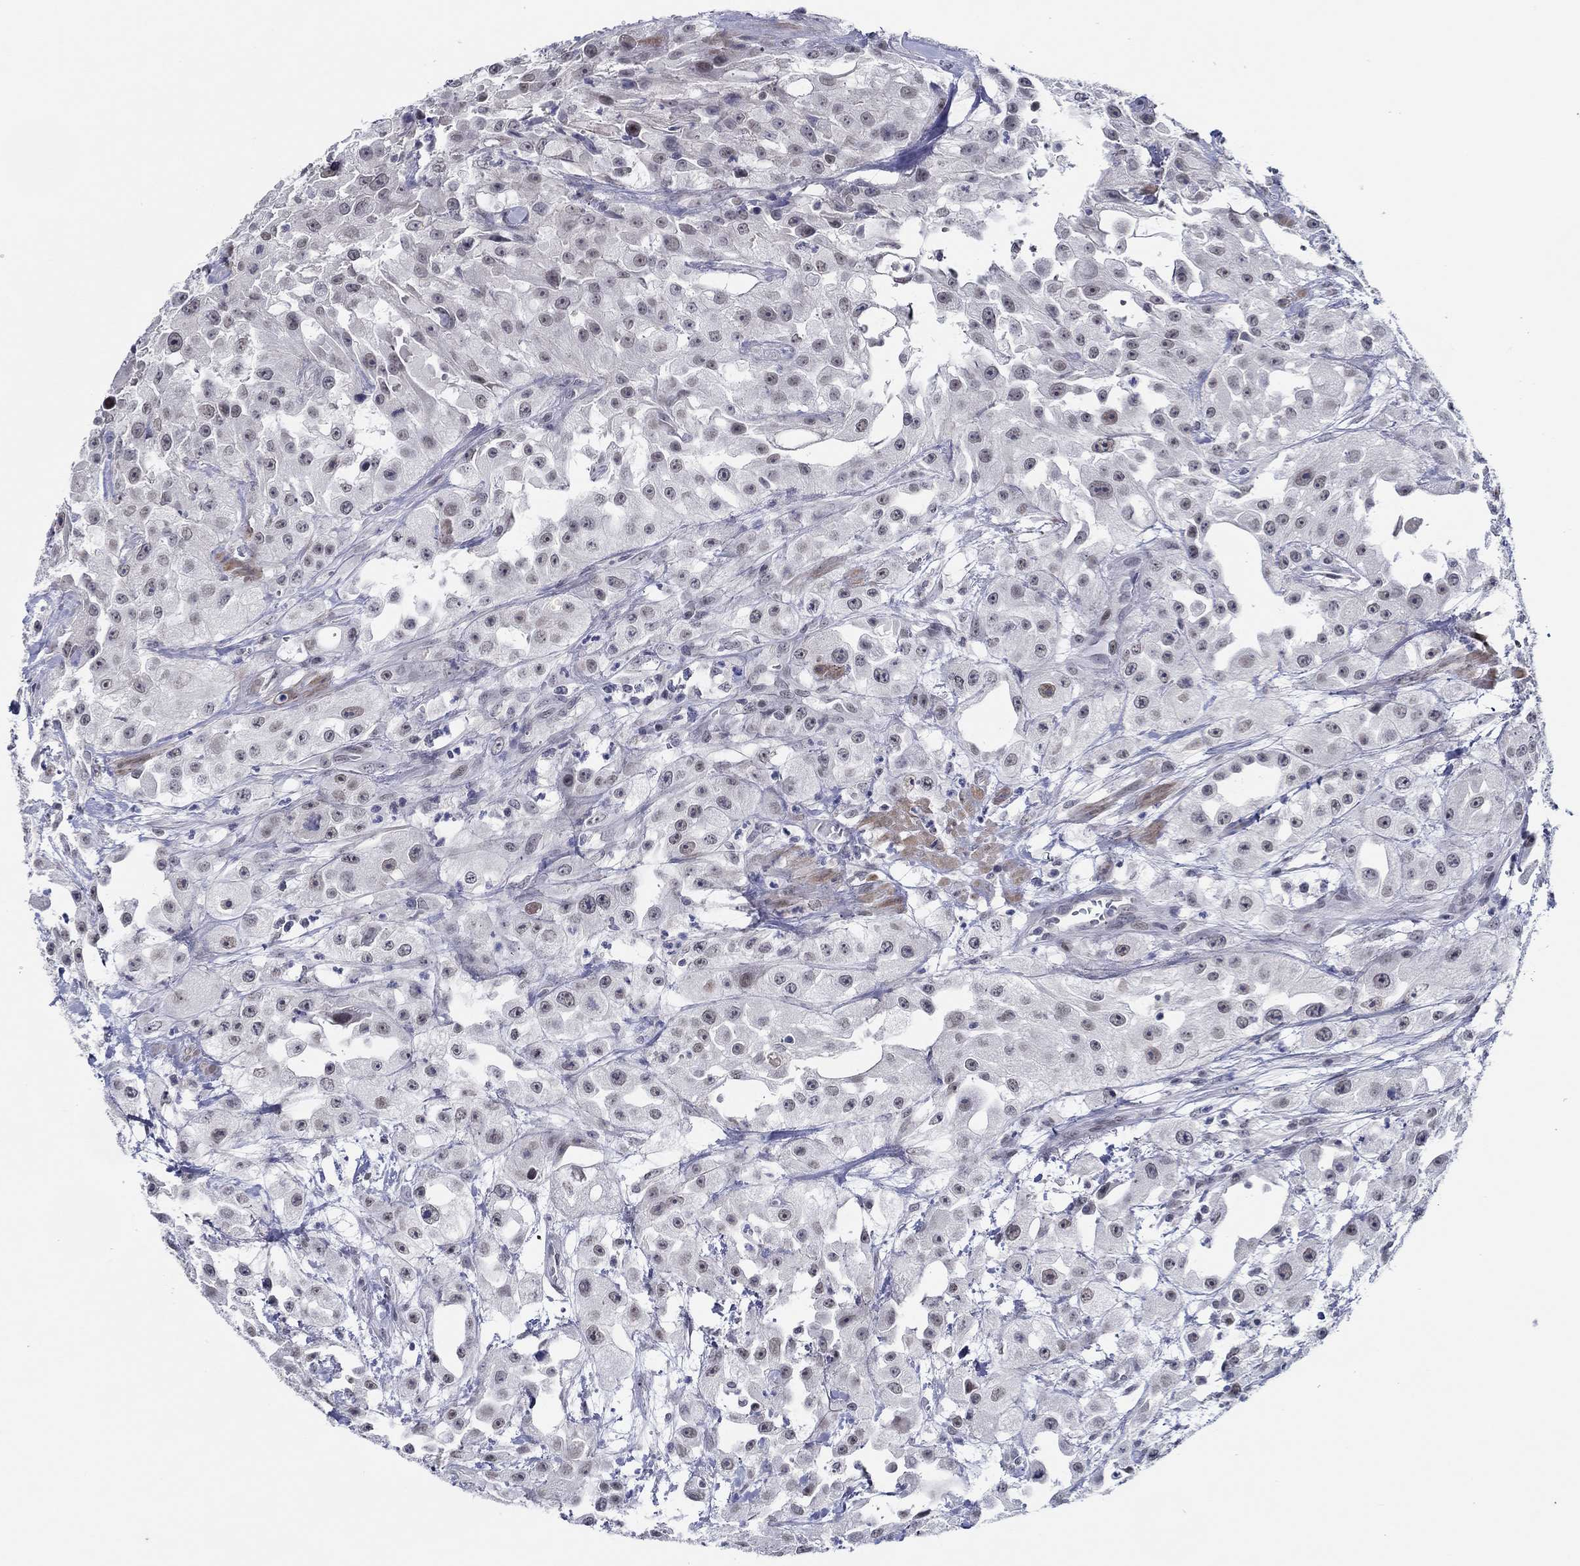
{"staining": {"intensity": "weak", "quantity": "<25%", "location": "nuclear"}, "tissue": "urothelial cancer", "cell_type": "Tumor cells", "image_type": "cancer", "snomed": [{"axis": "morphology", "description": "Urothelial carcinoma, High grade"}, {"axis": "topography", "description": "Urinary bladder"}], "caption": "There is no significant positivity in tumor cells of urothelial carcinoma (high-grade).", "gene": "SLC34A1", "patient": {"sex": "male", "age": 79}}